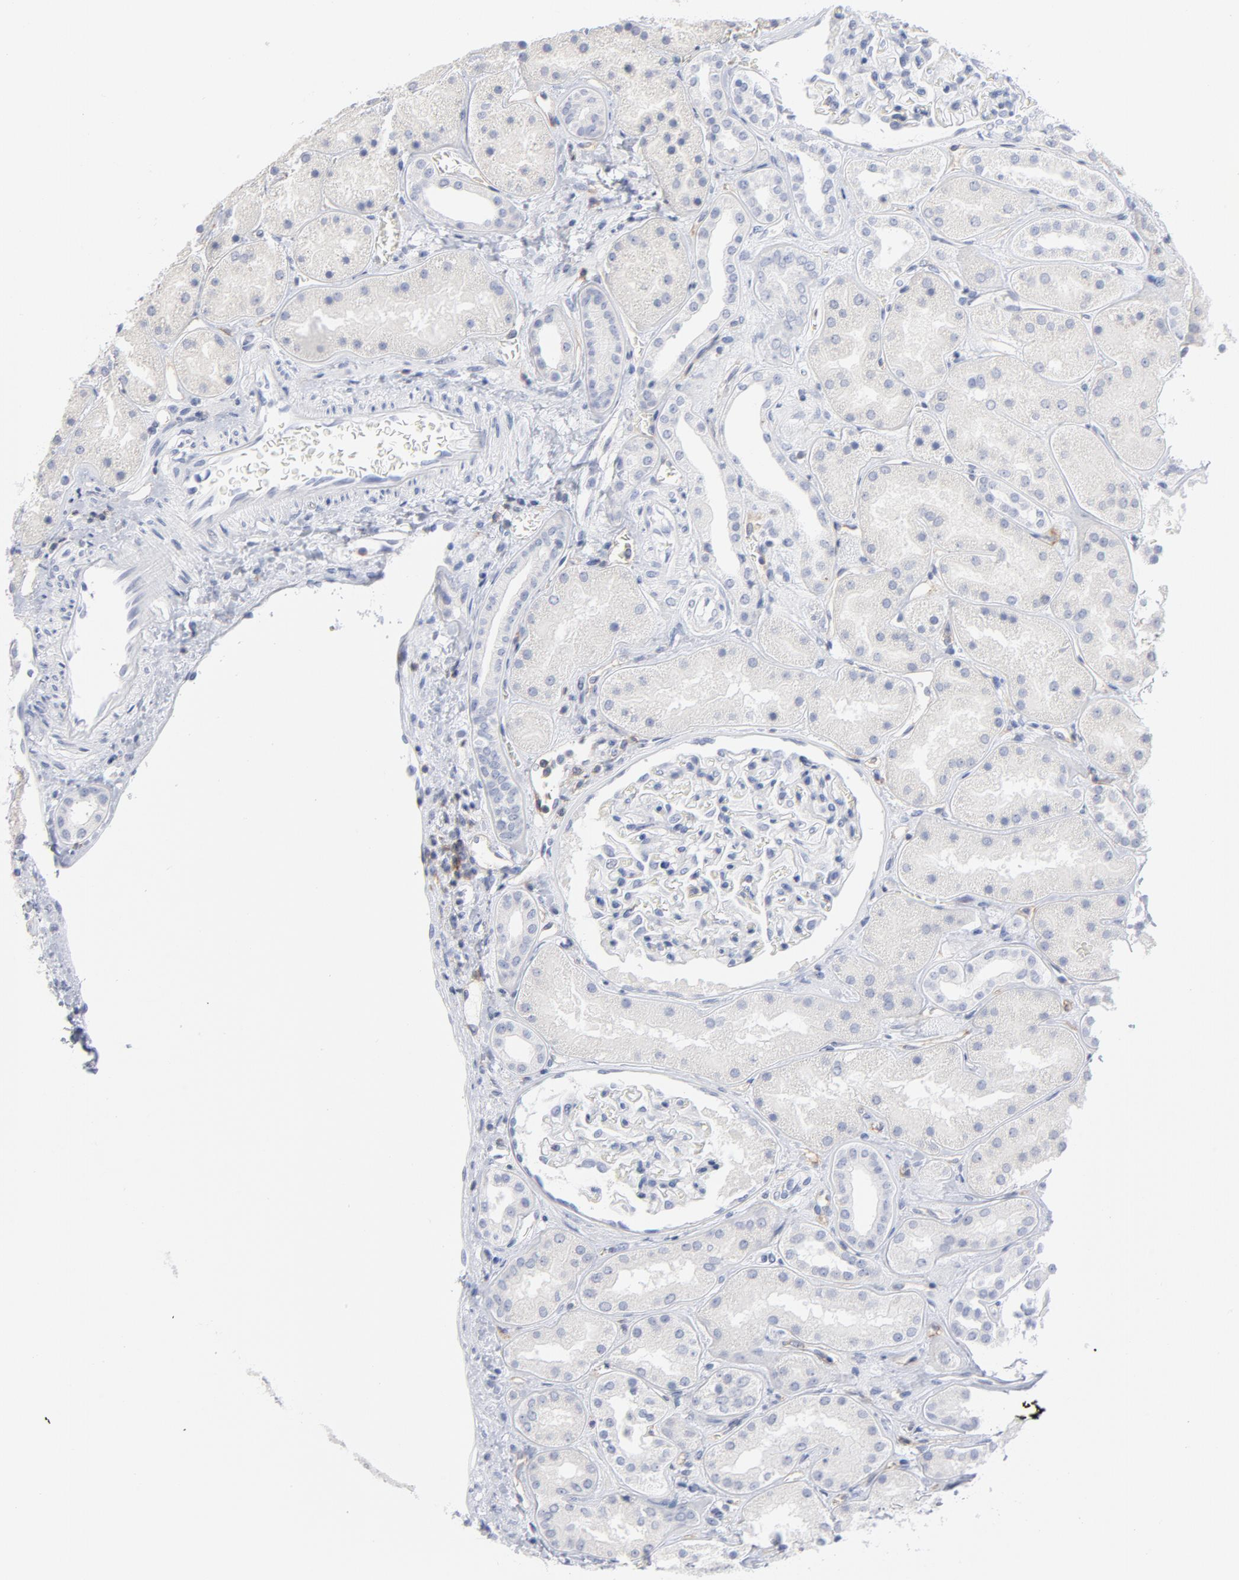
{"staining": {"intensity": "negative", "quantity": "none", "location": "none"}, "tissue": "kidney", "cell_type": "Cells in glomeruli", "image_type": "normal", "snomed": [{"axis": "morphology", "description": "Normal tissue, NOS"}, {"axis": "topography", "description": "Kidney"}], "caption": "Immunohistochemistry (IHC) histopathology image of unremarkable kidney: human kidney stained with DAB (3,3'-diaminobenzidine) displays no significant protein positivity in cells in glomeruli. The staining was performed using DAB to visualize the protein expression in brown, while the nuclei were stained in blue with hematoxylin (Magnification: 20x).", "gene": "P2RY8", "patient": {"sex": "male", "age": 28}}